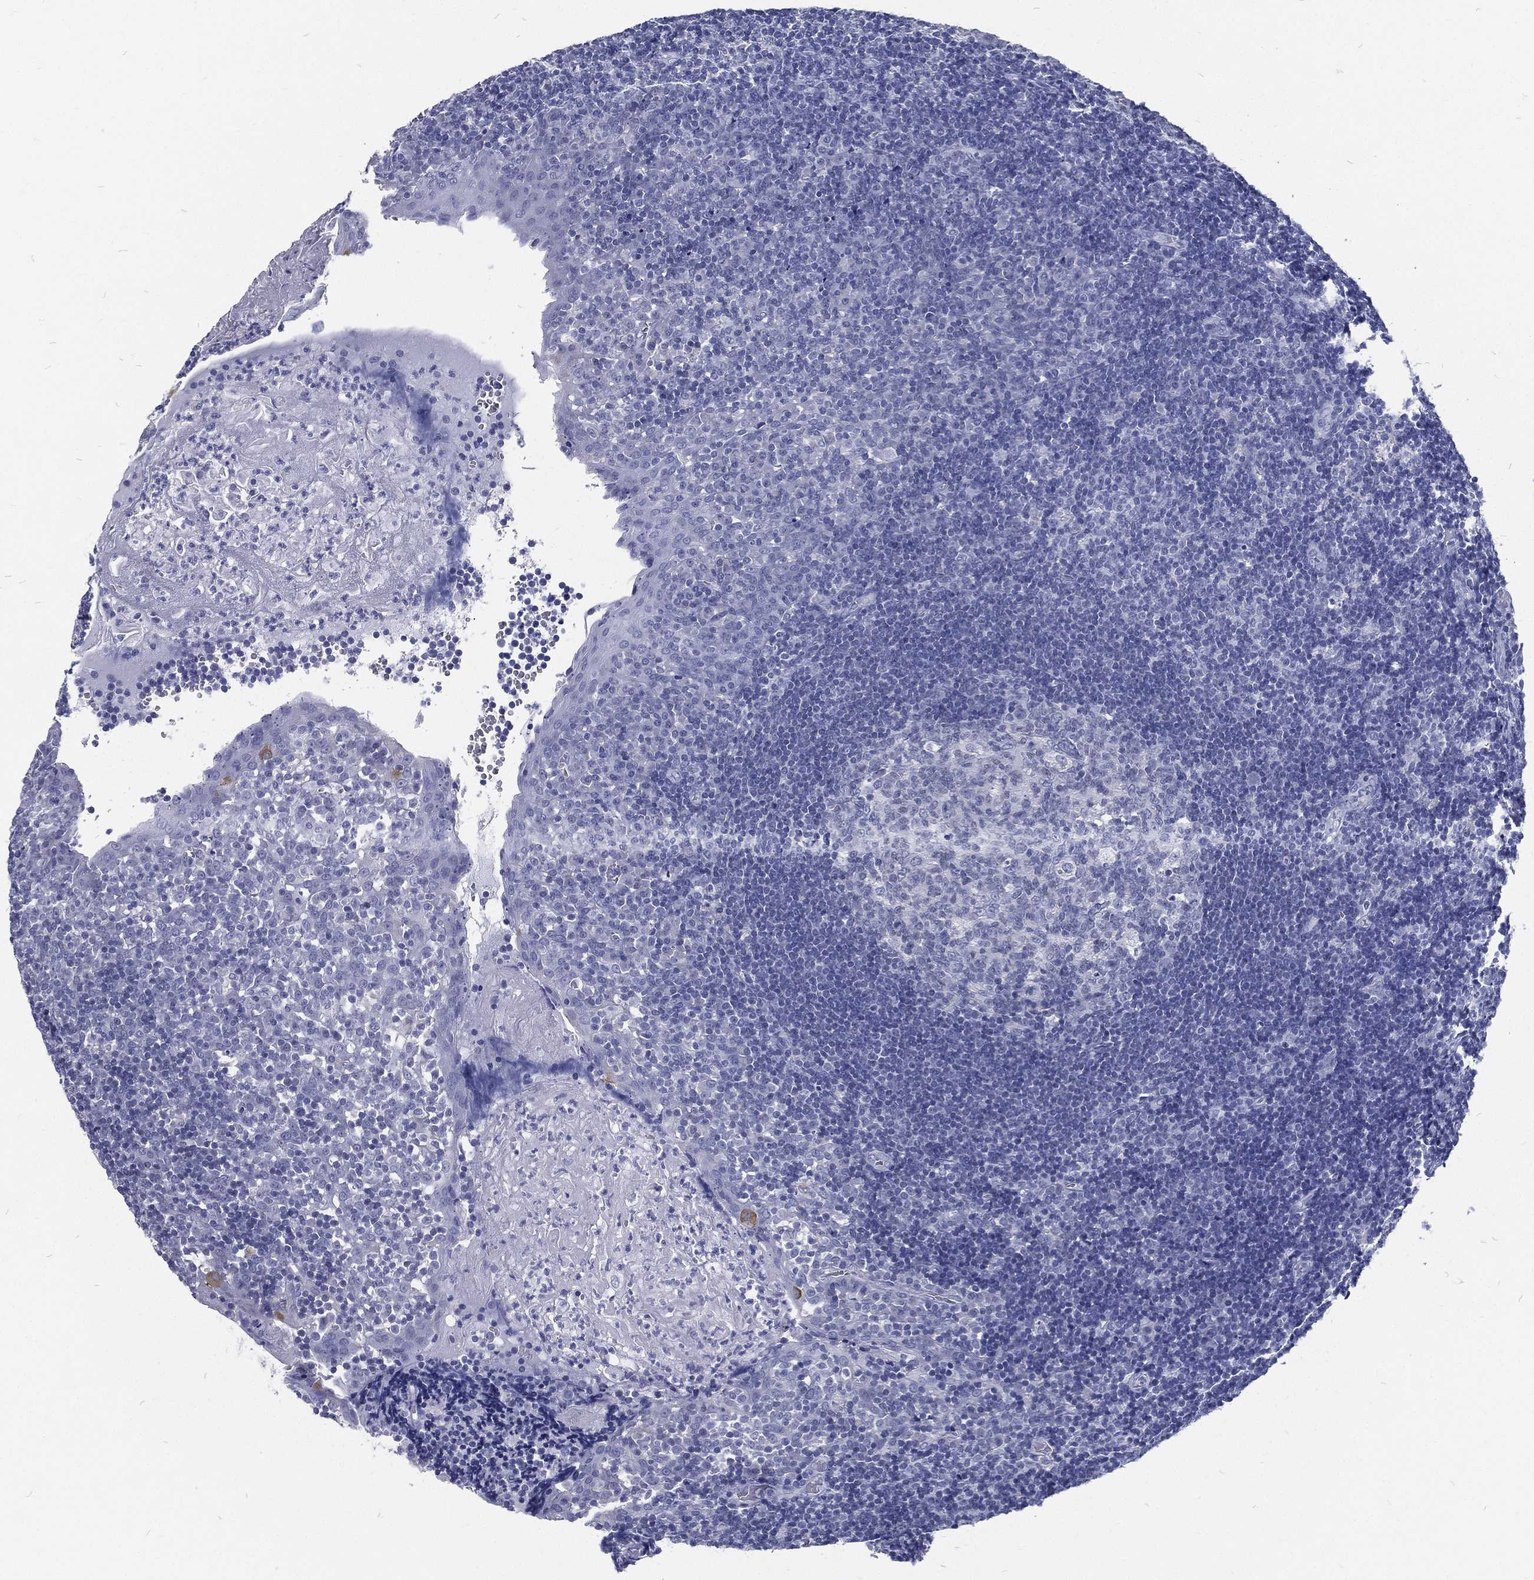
{"staining": {"intensity": "negative", "quantity": "none", "location": "none"}, "tissue": "tonsil", "cell_type": "Germinal center cells", "image_type": "normal", "snomed": [{"axis": "morphology", "description": "Normal tissue, NOS"}, {"axis": "topography", "description": "Tonsil"}], "caption": "This histopathology image is of unremarkable tonsil stained with immunohistochemistry (IHC) to label a protein in brown with the nuclei are counter-stained blue. There is no positivity in germinal center cells.", "gene": "RSPH4A", "patient": {"sex": "female", "age": 13}}